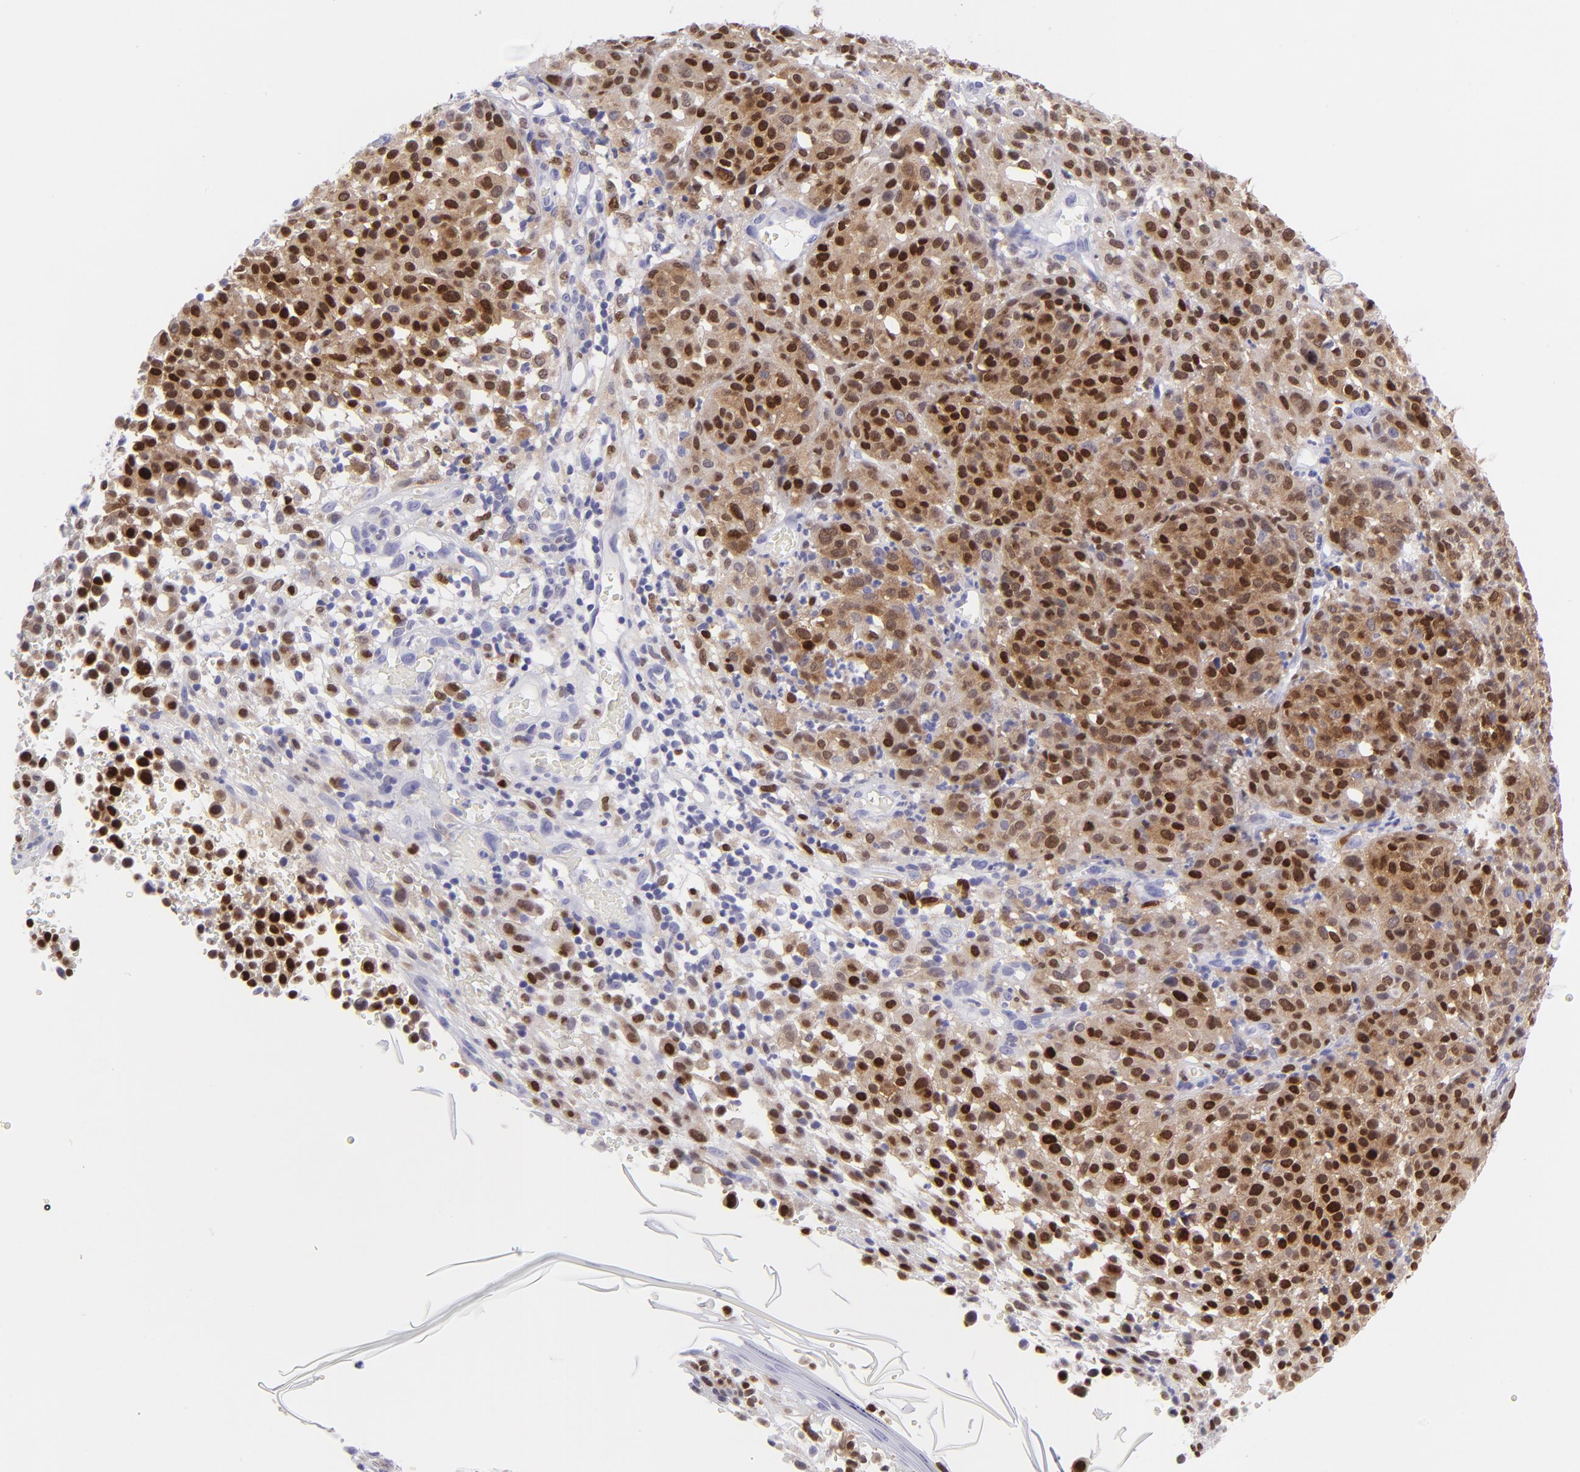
{"staining": {"intensity": "strong", "quantity": ">75%", "location": "cytoplasmic/membranous,nuclear"}, "tissue": "melanoma", "cell_type": "Tumor cells", "image_type": "cancer", "snomed": [{"axis": "morphology", "description": "Malignant melanoma, NOS"}, {"axis": "topography", "description": "Skin"}], "caption": "This image reveals melanoma stained with IHC to label a protein in brown. The cytoplasmic/membranous and nuclear of tumor cells show strong positivity for the protein. Nuclei are counter-stained blue.", "gene": "MITF", "patient": {"sex": "female", "age": 49}}